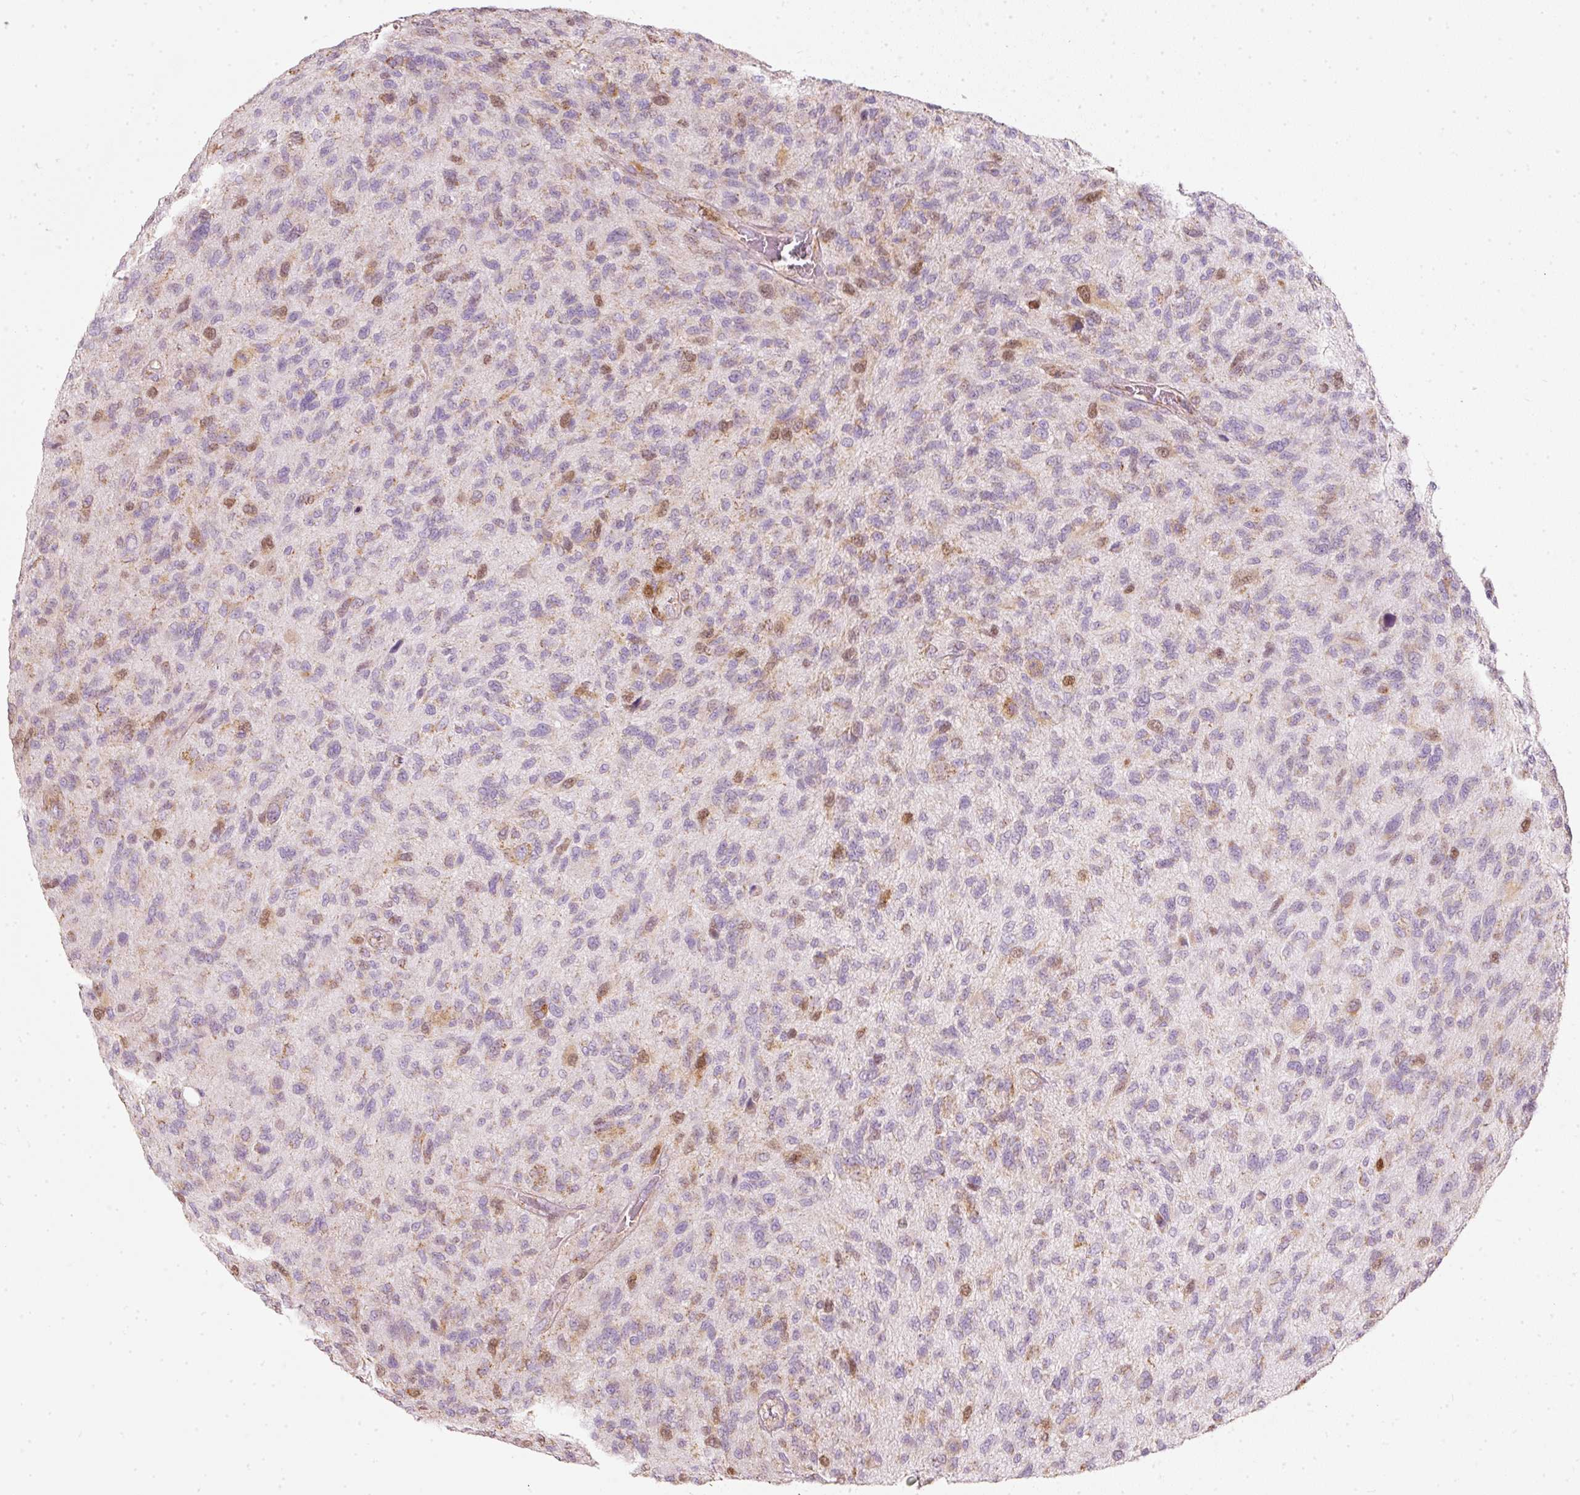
{"staining": {"intensity": "moderate", "quantity": "25%-75%", "location": "nuclear"}, "tissue": "glioma", "cell_type": "Tumor cells", "image_type": "cancer", "snomed": [{"axis": "morphology", "description": "Glioma, malignant, High grade"}, {"axis": "topography", "description": "Brain"}], "caption": "Brown immunohistochemical staining in human high-grade glioma (malignant) shows moderate nuclear positivity in approximately 25%-75% of tumor cells.", "gene": "DUT", "patient": {"sex": "male", "age": 47}}